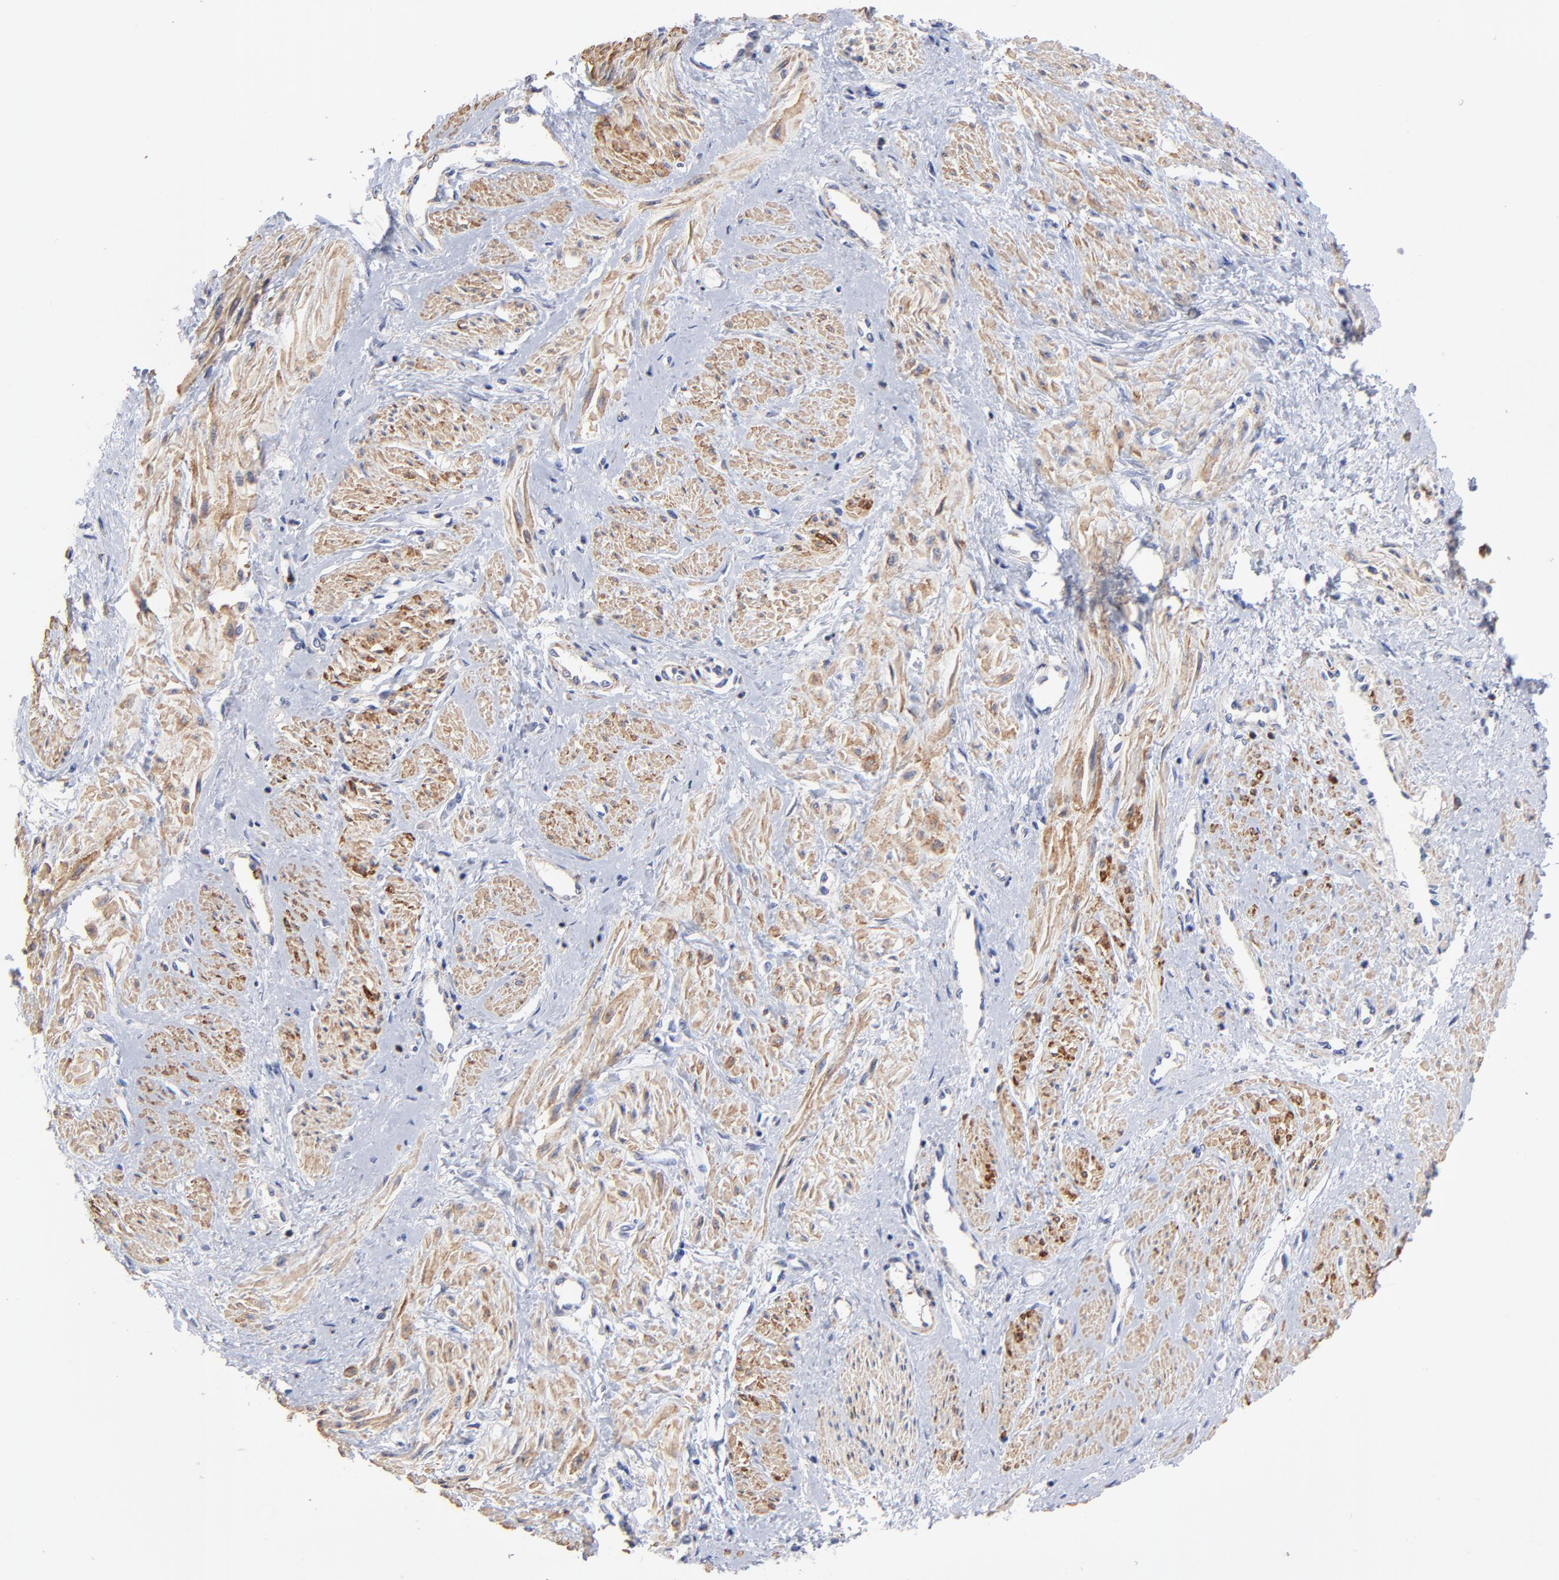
{"staining": {"intensity": "moderate", "quantity": ">75%", "location": "cytoplasmic/membranous"}, "tissue": "smooth muscle", "cell_type": "Smooth muscle cells", "image_type": "normal", "snomed": [{"axis": "morphology", "description": "Normal tissue, NOS"}, {"axis": "topography", "description": "Smooth muscle"}, {"axis": "topography", "description": "Uterus"}], "caption": "This is an image of IHC staining of unremarkable smooth muscle, which shows moderate staining in the cytoplasmic/membranous of smooth muscle cells.", "gene": "ASL", "patient": {"sex": "female", "age": 39}}